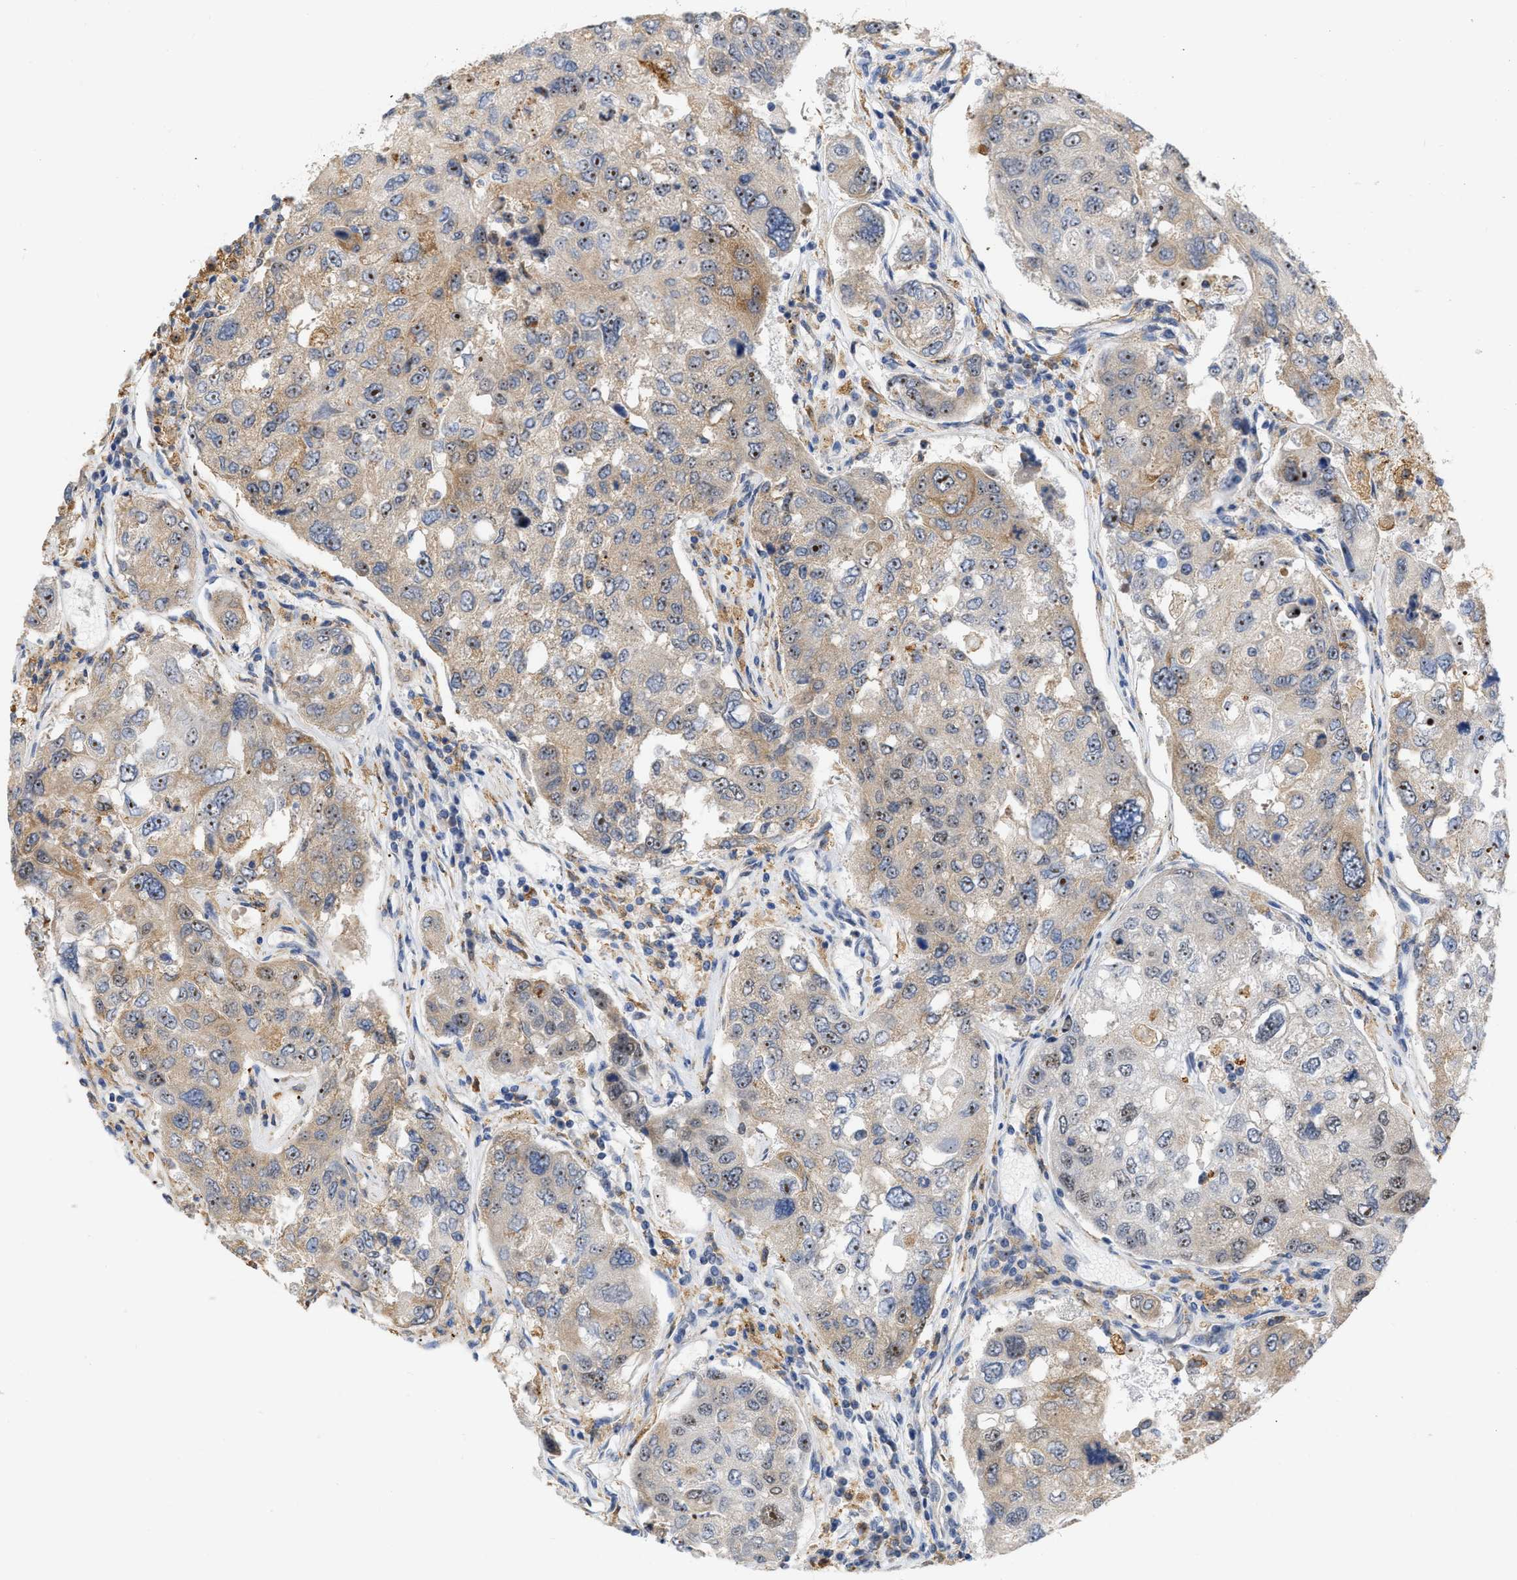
{"staining": {"intensity": "moderate", "quantity": ">75%", "location": "cytoplasmic/membranous,nuclear"}, "tissue": "urothelial cancer", "cell_type": "Tumor cells", "image_type": "cancer", "snomed": [{"axis": "morphology", "description": "Urothelial carcinoma, High grade"}, {"axis": "topography", "description": "Lymph node"}, {"axis": "topography", "description": "Urinary bladder"}], "caption": "Human urothelial cancer stained with a brown dye shows moderate cytoplasmic/membranous and nuclear positive positivity in about >75% of tumor cells.", "gene": "ELAC2", "patient": {"sex": "male", "age": 51}}